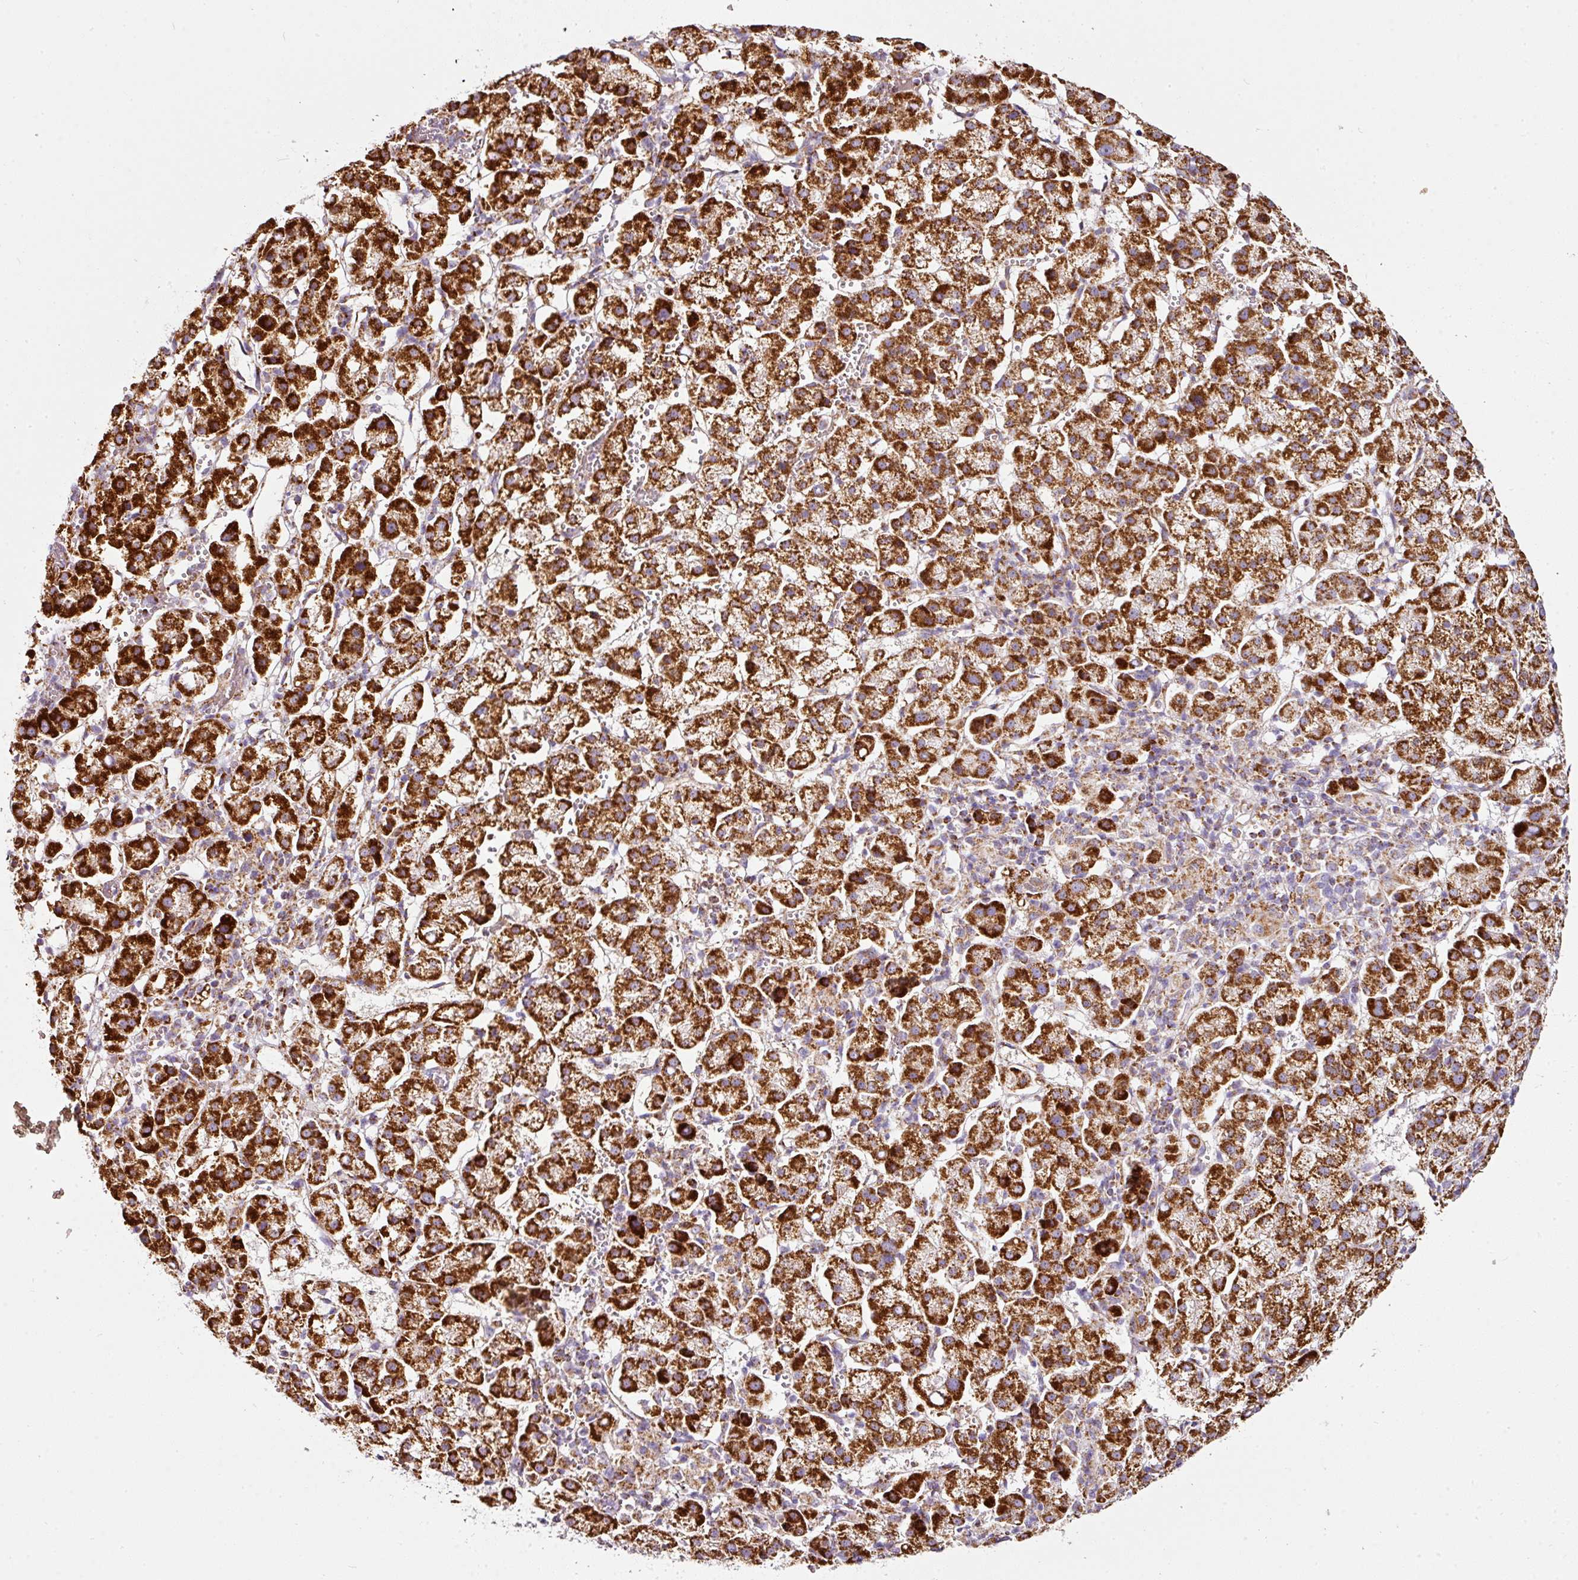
{"staining": {"intensity": "strong", "quantity": ">75%", "location": "cytoplasmic/membranous"}, "tissue": "liver cancer", "cell_type": "Tumor cells", "image_type": "cancer", "snomed": [{"axis": "morphology", "description": "Carcinoma, Hepatocellular, NOS"}, {"axis": "topography", "description": "Liver"}], "caption": "There is high levels of strong cytoplasmic/membranous staining in tumor cells of liver hepatocellular carcinoma, as demonstrated by immunohistochemical staining (brown color).", "gene": "SDHA", "patient": {"sex": "female", "age": 58}}